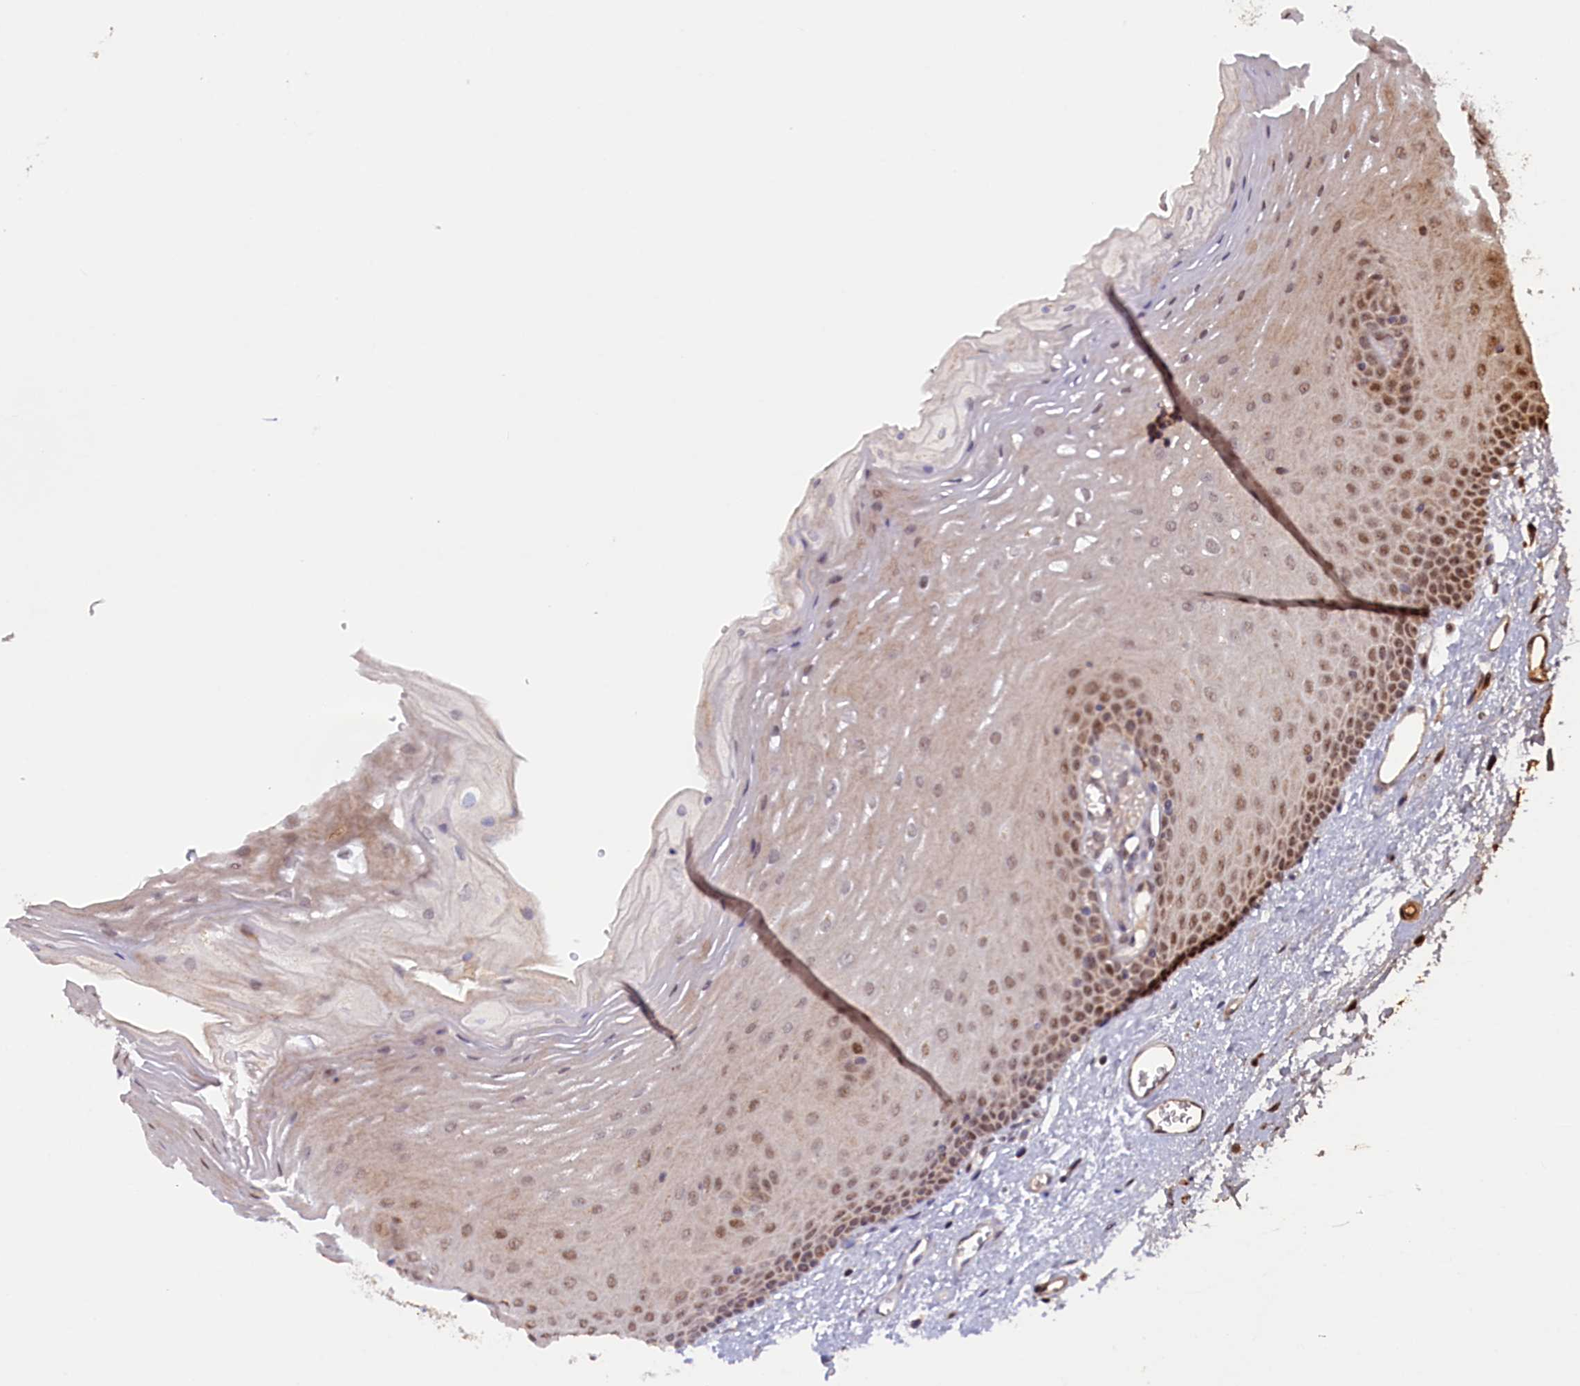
{"staining": {"intensity": "moderate", "quantity": ">75%", "location": "cytoplasmic/membranous"}, "tissue": "oral mucosa", "cell_type": "Squamous epithelial cells", "image_type": "normal", "snomed": [{"axis": "morphology", "description": "Normal tissue, NOS"}, {"axis": "topography", "description": "Oral tissue"}], "caption": "Immunohistochemical staining of benign oral mucosa demonstrates moderate cytoplasmic/membranous protein expression in approximately >75% of squamous epithelial cells.", "gene": "DUS3L", "patient": {"sex": "female", "age": 70}}